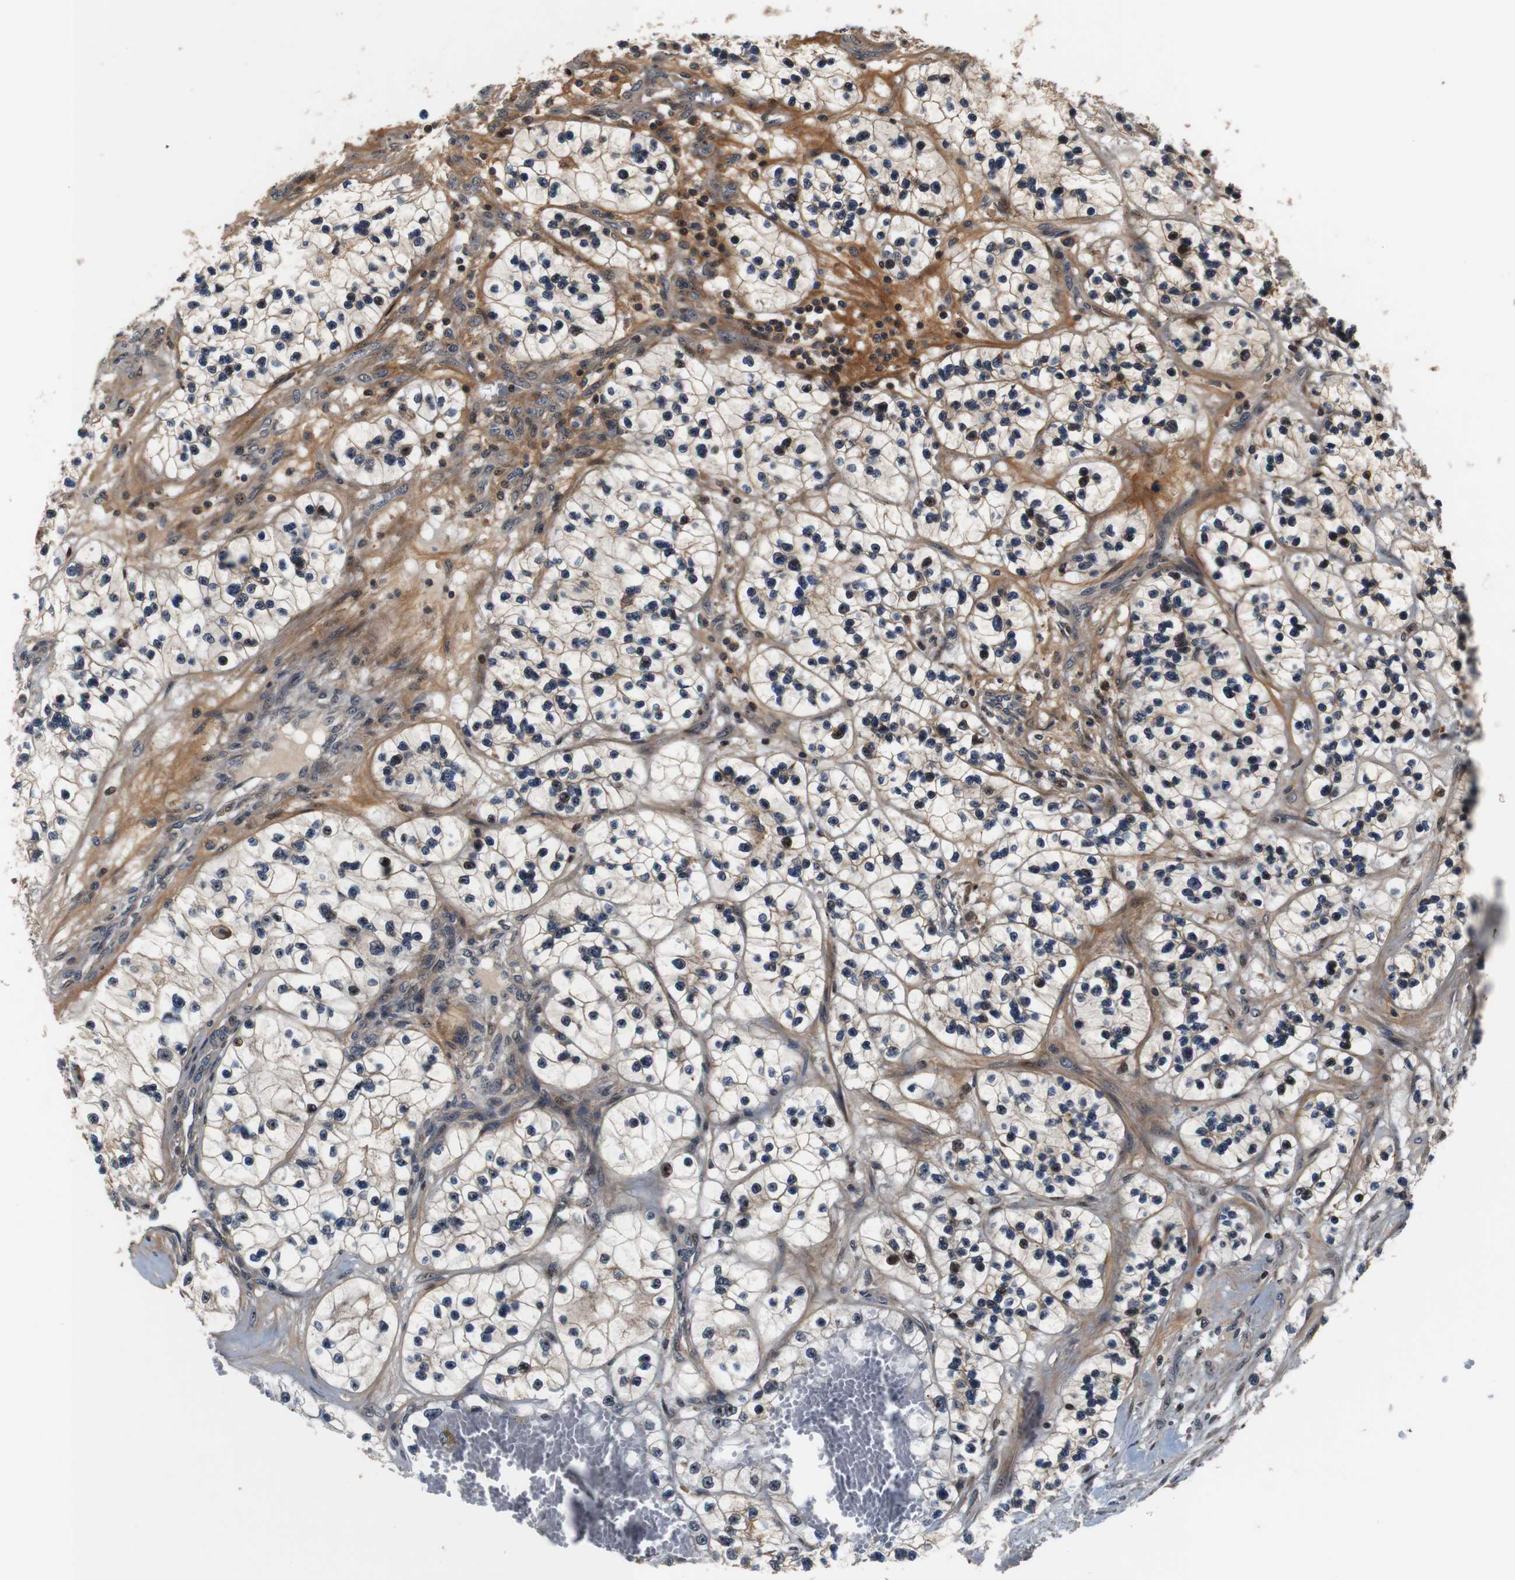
{"staining": {"intensity": "moderate", "quantity": ">75%", "location": "cytoplasmic/membranous"}, "tissue": "renal cancer", "cell_type": "Tumor cells", "image_type": "cancer", "snomed": [{"axis": "morphology", "description": "Adenocarcinoma, NOS"}, {"axis": "topography", "description": "Kidney"}], "caption": "A brown stain highlights moderate cytoplasmic/membranous positivity of a protein in human renal adenocarcinoma tumor cells. (brown staining indicates protein expression, while blue staining denotes nuclei).", "gene": "LRP4", "patient": {"sex": "female", "age": 57}}